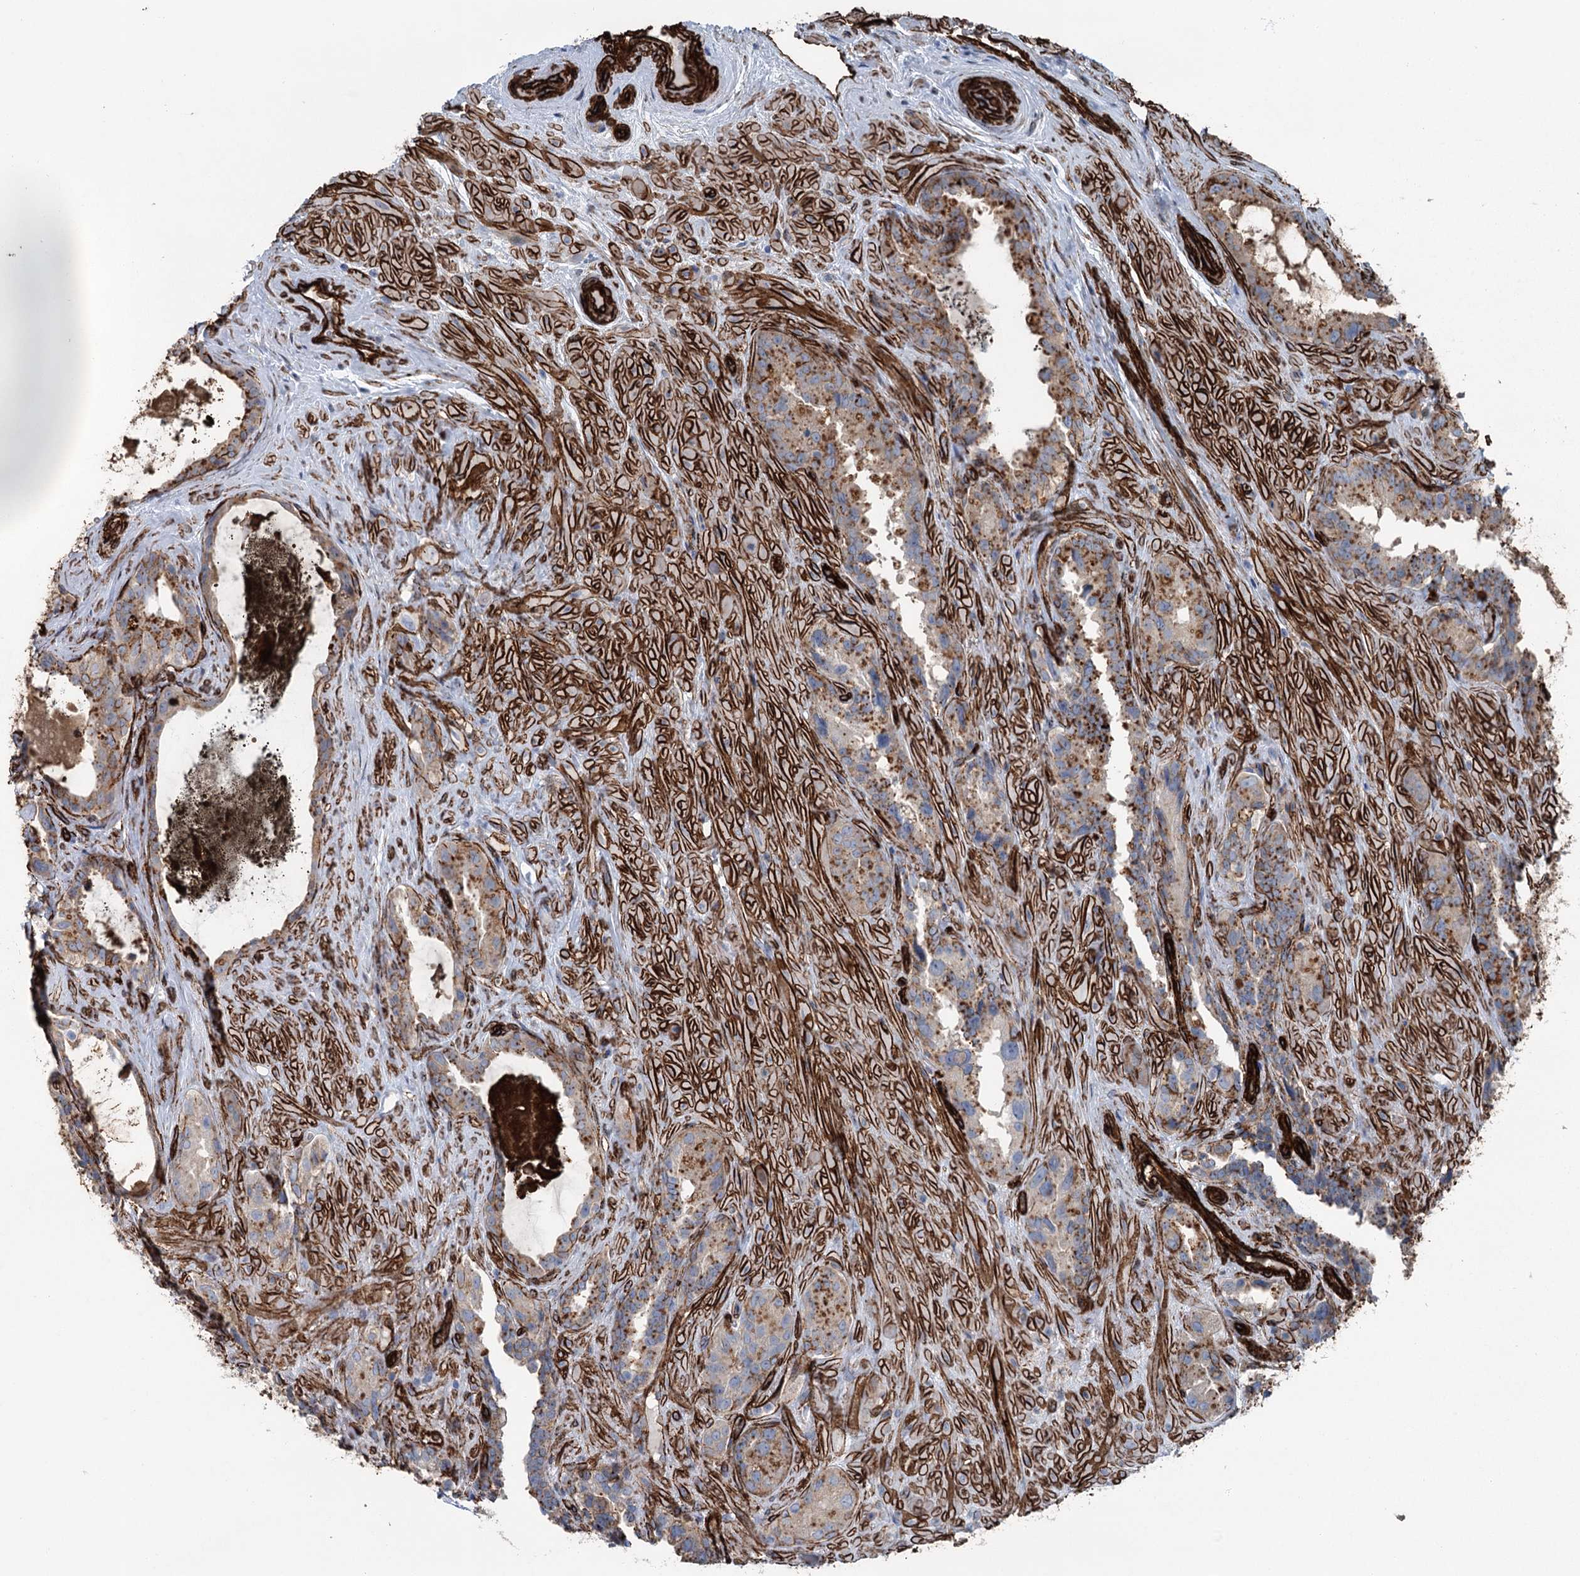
{"staining": {"intensity": "moderate", "quantity": ">75%", "location": "cytoplasmic/membranous"}, "tissue": "seminal vesicle", "cell_type": "Glandular cells", "image_type": "normal", "snomed": [{"axis": "morphology", "description": "Normal tissue, NOS"}, {"axis": "topography", "description": "Seminal veicle"}, {"axis": "topography", "description": "Peripheral nerve tissue"}], "caption": "DAB (3,3'-diaminobenzidine) immunohistochemical staining of benign seminal vesicle shows moderate cytoplasmic/membranous protein expression in about >75% of glandular cells.", "gene": "IQSEC1", "patient": {"sex": "male", "age": 67}}